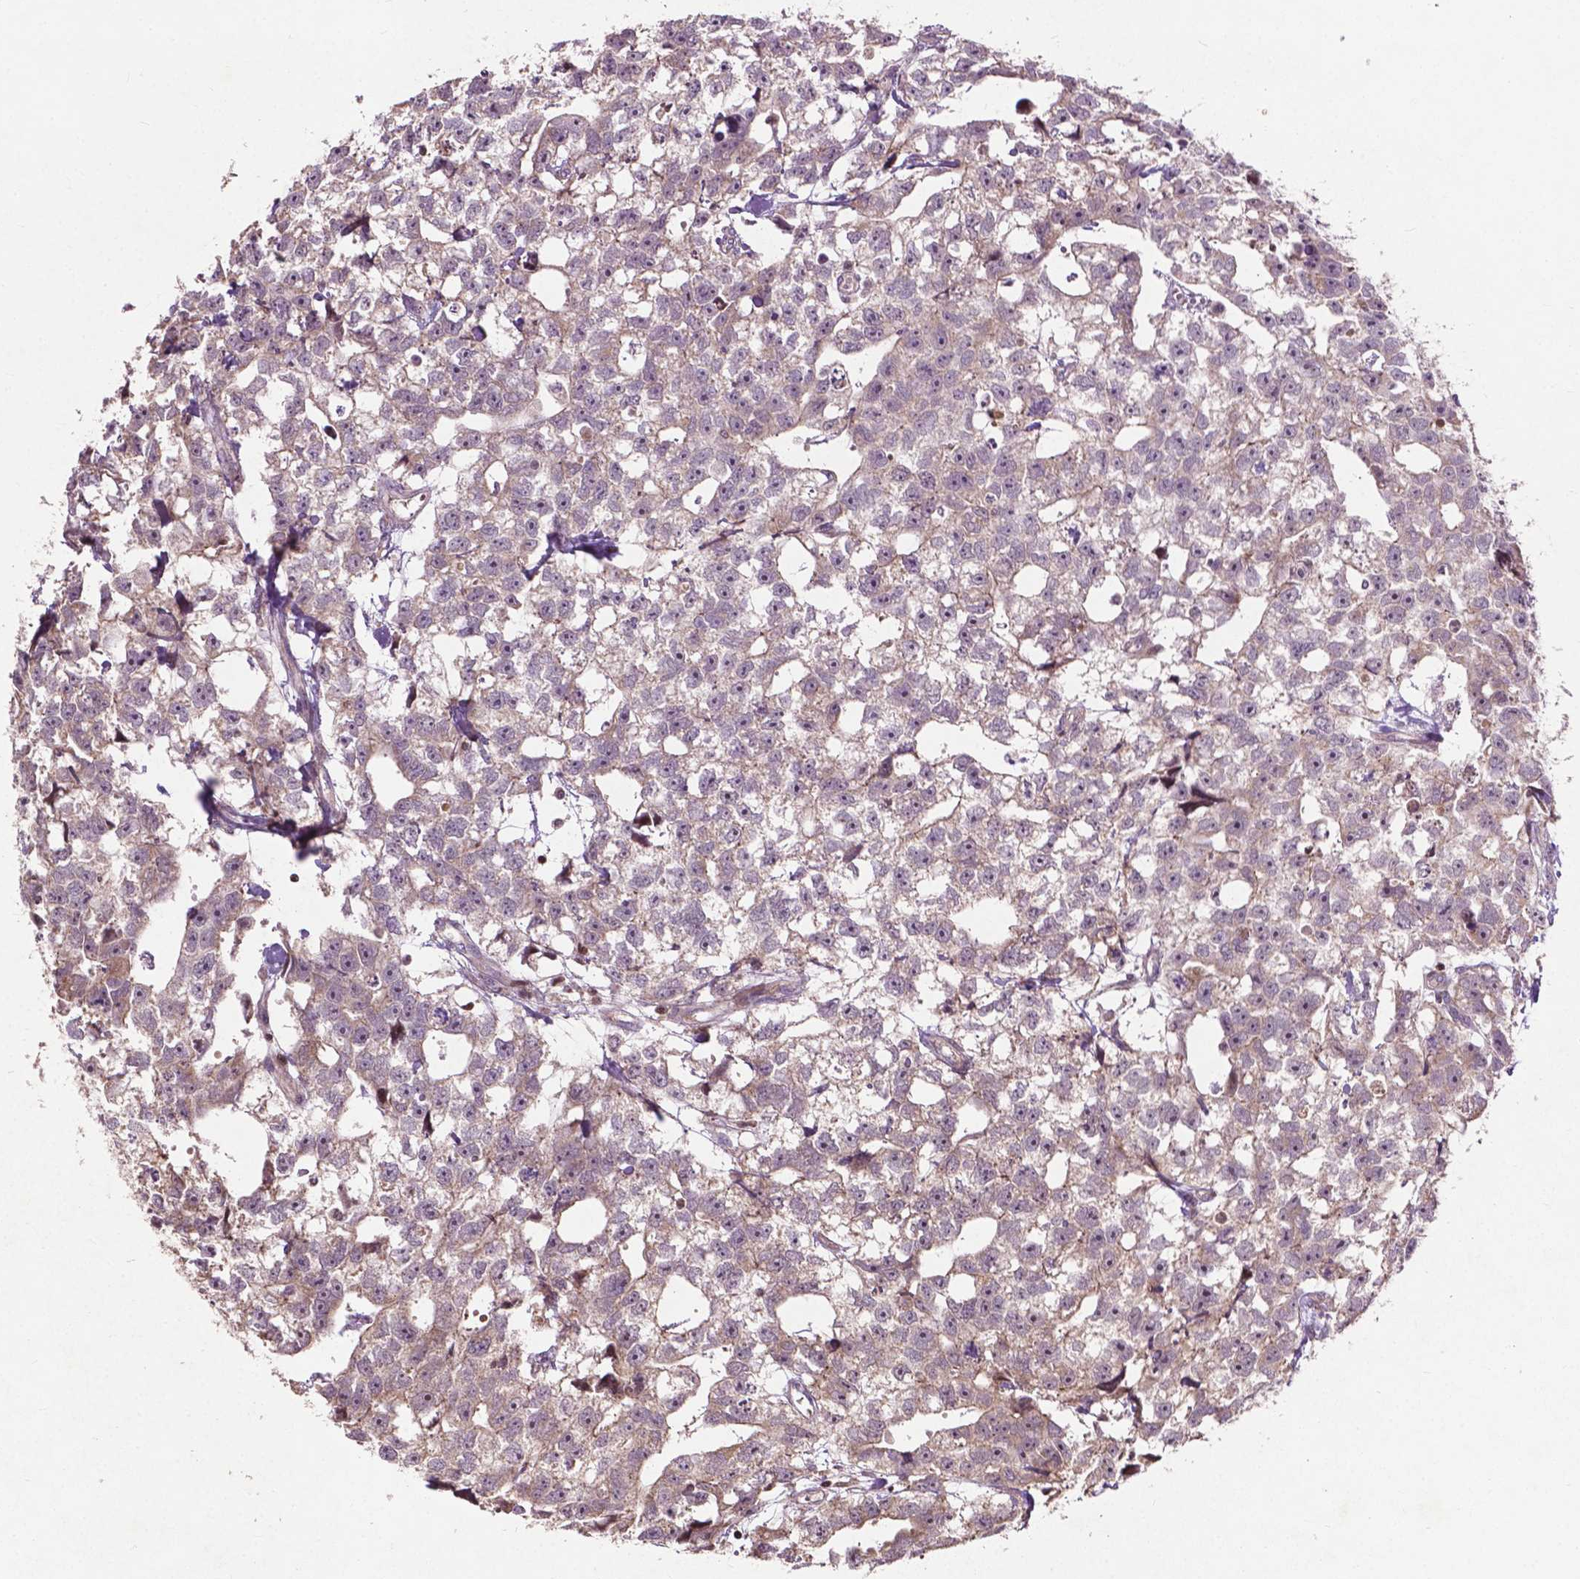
{"staining": {"intensity": "weak", "quantity": "<25%", "location": "cytoplasmic/membranous"}, "tissue": "testis cancer", "cell_type": "Tumor cells", "image_type": "cancer", "snomed": [{"axis": "morphology", "description": "Carcinoma, Embryonal, NOS"}, {"axis": "morphology", "description": "Teratoma, malignant, NOS"}, {"axis": "topography", "description": "Testis"}], "caption": "There is no significant staining in tumor cells of testis embryonal carcinoma.", "gene": "B3GALNT2", "patient": {"sex": "male", "age": 44}}